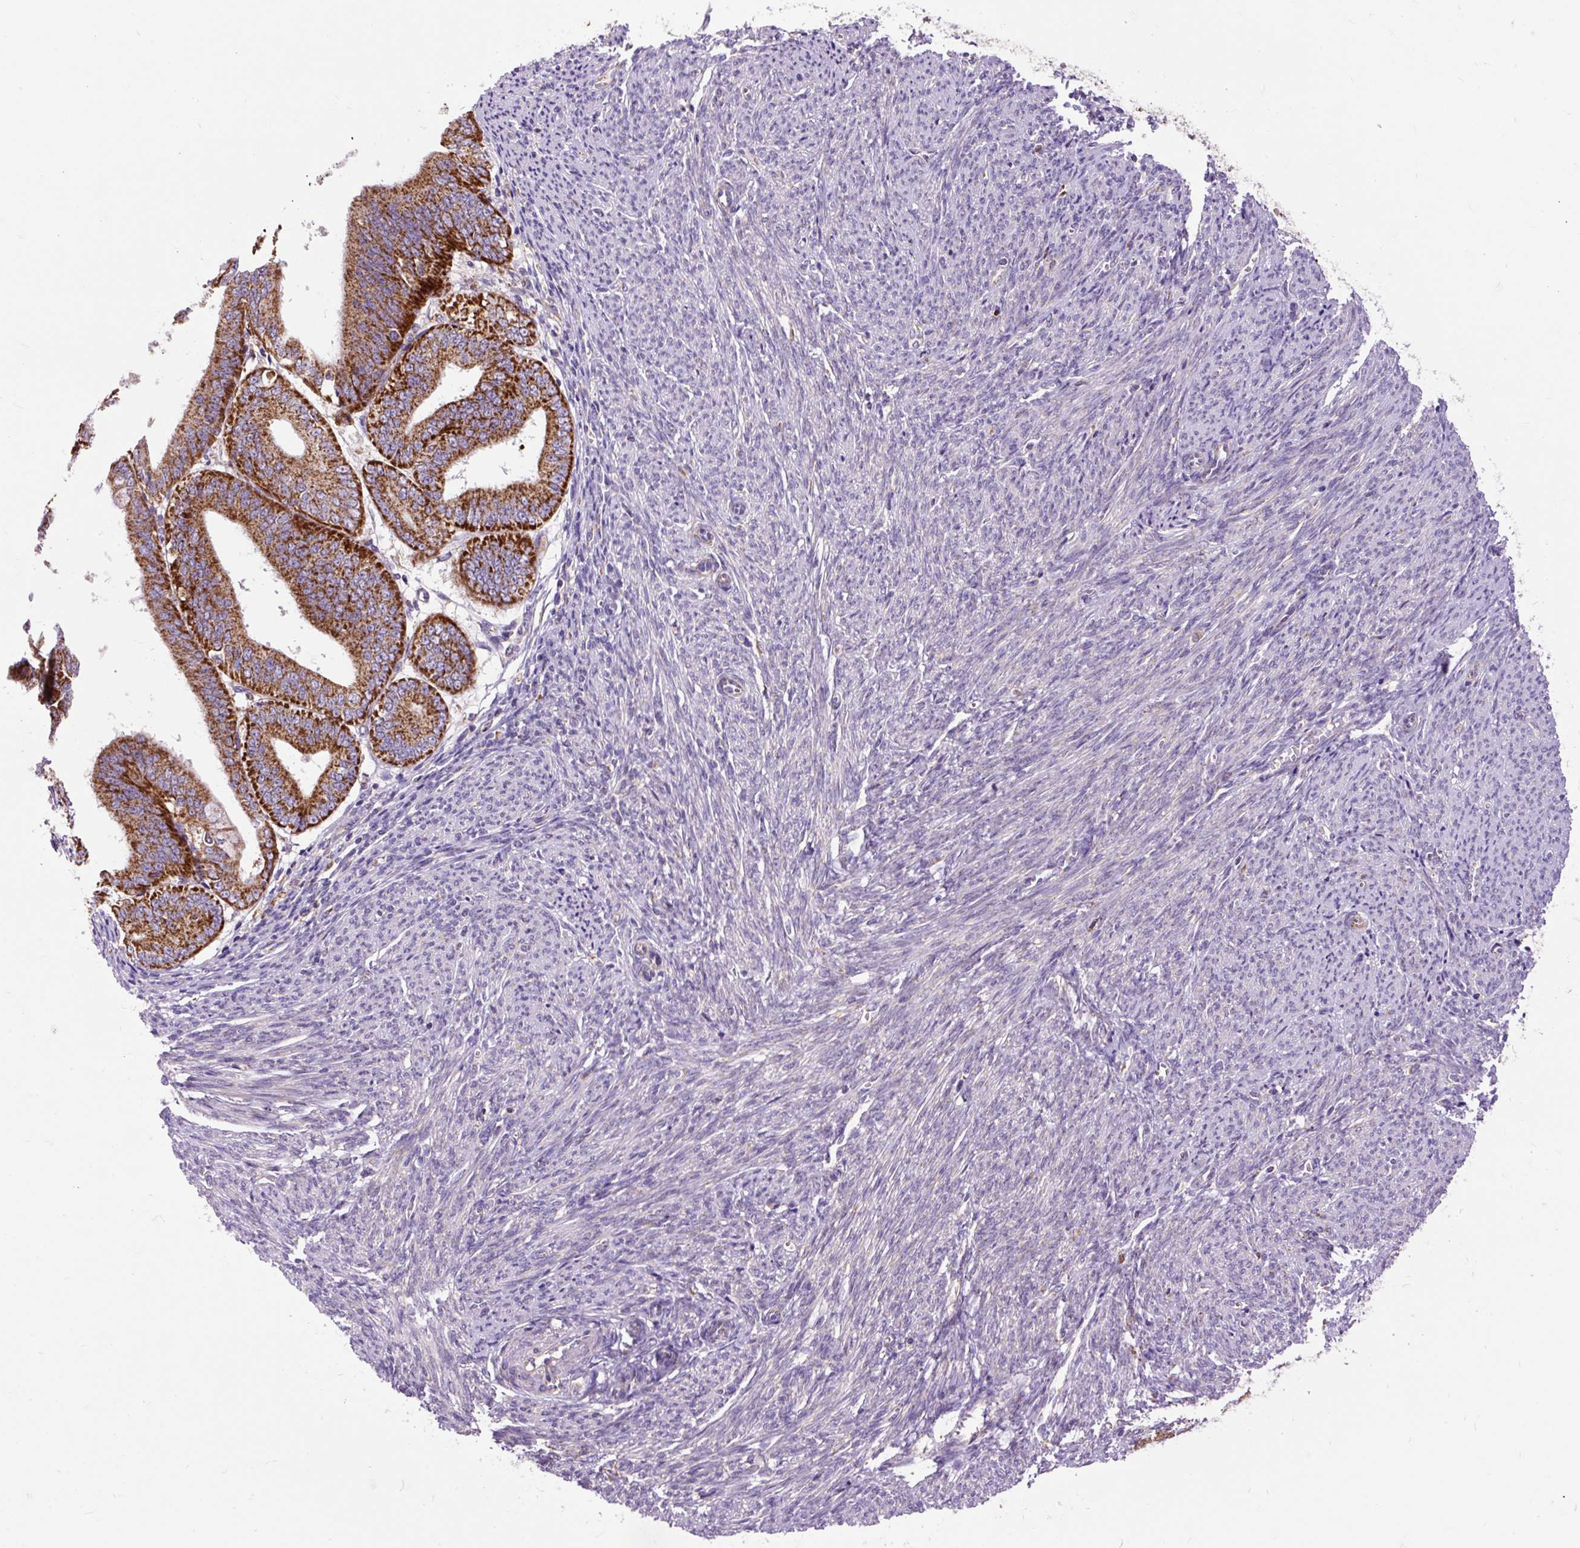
{"staining": {"intensity": "strong", "quantity": ">75%", "location": "cytoplasmic/membranous"}, "tissue": "endometrial cancer", "cell_type": "Tumor cells", "image_type": "cancer", "snomed": [{"axis": "morphology", "description": "Adenocarcinoma, NOS"}, {"axis": "topography", "description": "Endometrium"}], "caption": "A brown stain highlights strong cytoplasmic/membranous staining of a protein in endometrial cancer (adenocarcinoma) tumor cells. The protein is shown in brown color, while the nuclei are stained blue.", "gene": "TOMM40", "patient": {"sex": "female", "age": 63}}